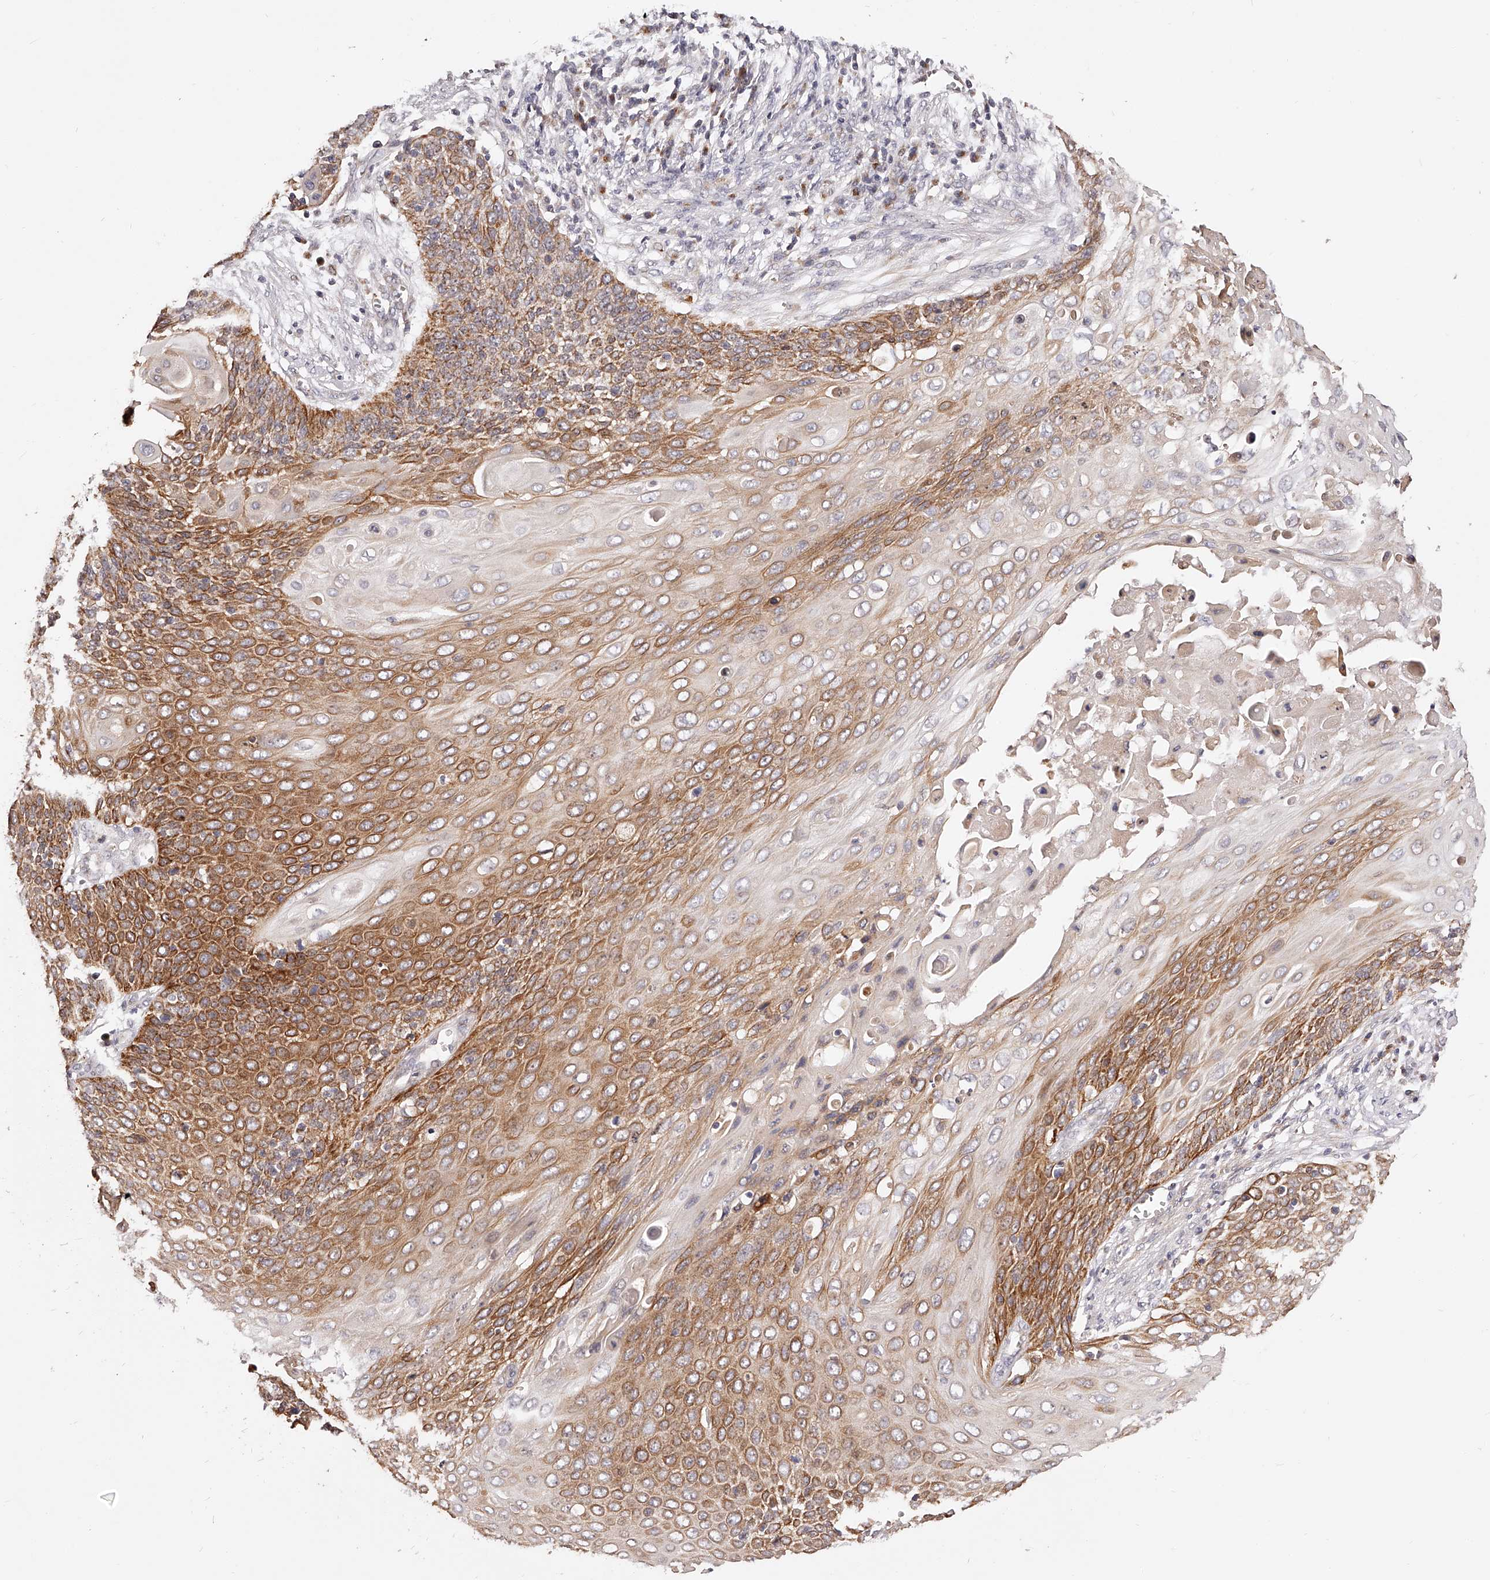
{"staining": {"intensity": "moderate", "quantity": ">75%", "location": "cytoplasmic/membranous"}, "tissue": "cervical cancer", "cell_type": "Tumor cells", "image_type": "cancer", "snomed": [{"axis": "morphology", "description": "Squamous cell carcinoma, NOS"}, {"axis": "topography", "description": "Cervix"}], "caption": "A medium amount of moderate cytoplasmic/membranous staining is appreciated in about >75% of tumor cells in squamous cell carcinoma (cervical) tissue.", "gene": "ZNF502", "patient": {"sex": "female", "age": 39}}